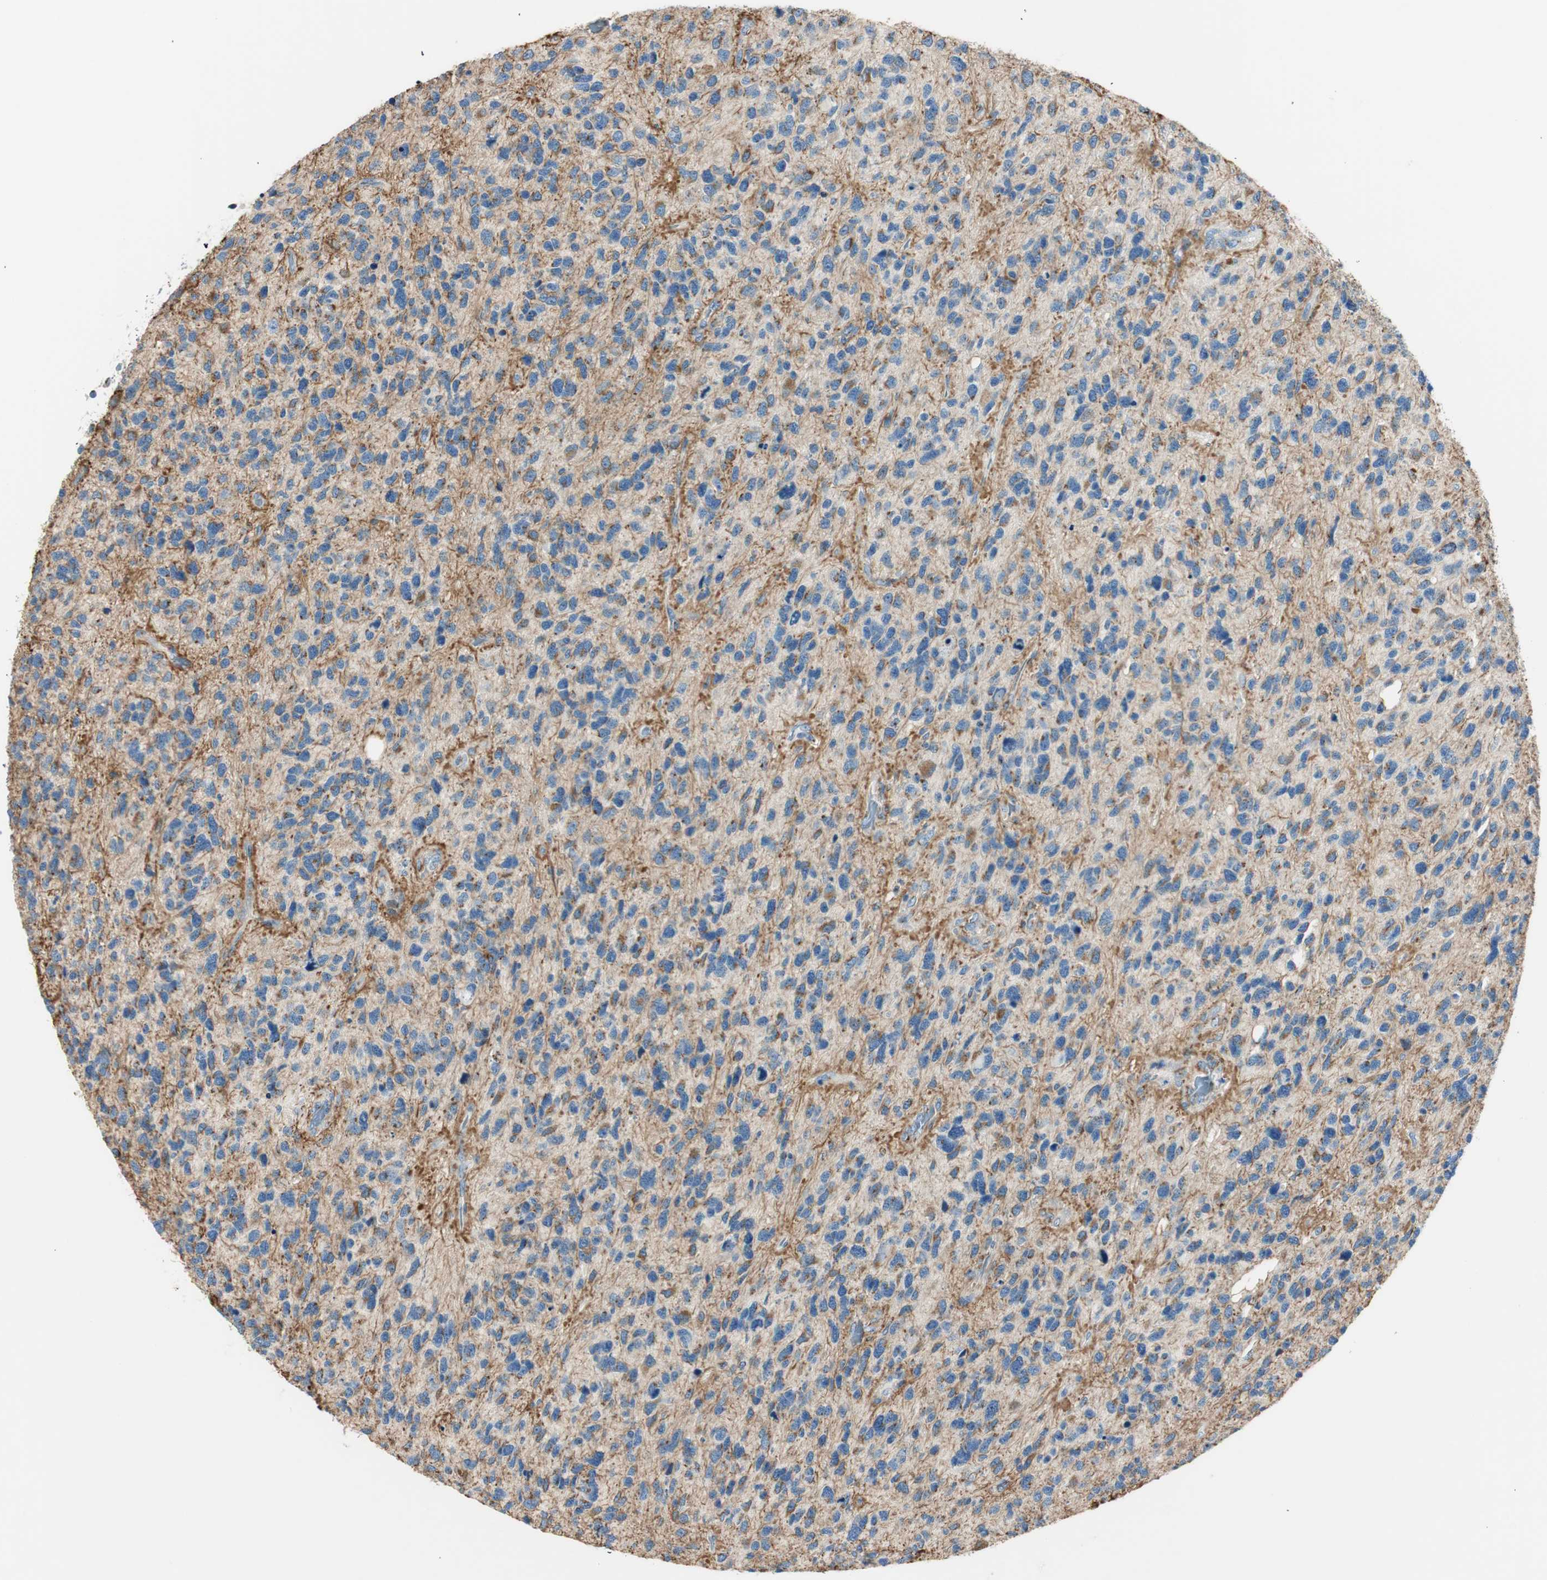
{"staining": {"intensity": "moderate", "quantity": "<25%", "location": "cytoplasmic/membranous"}, "tissue": "glioma", "cell_type": "Tumor cells", "image_type": "cancer", "snomed": [{"axis": "morphology", "description": "Glioma, malignant, High grade"}, {"axis": "topography", "description": "Brain"}], "caption": "This is a histology image of immunohistochemistry staining of glioma, which shows moderate positivity in the cytoplasmic/membranous of tumor cells.", "gene": "TMF1", "patient": {"sex": "female", "age": 58}}